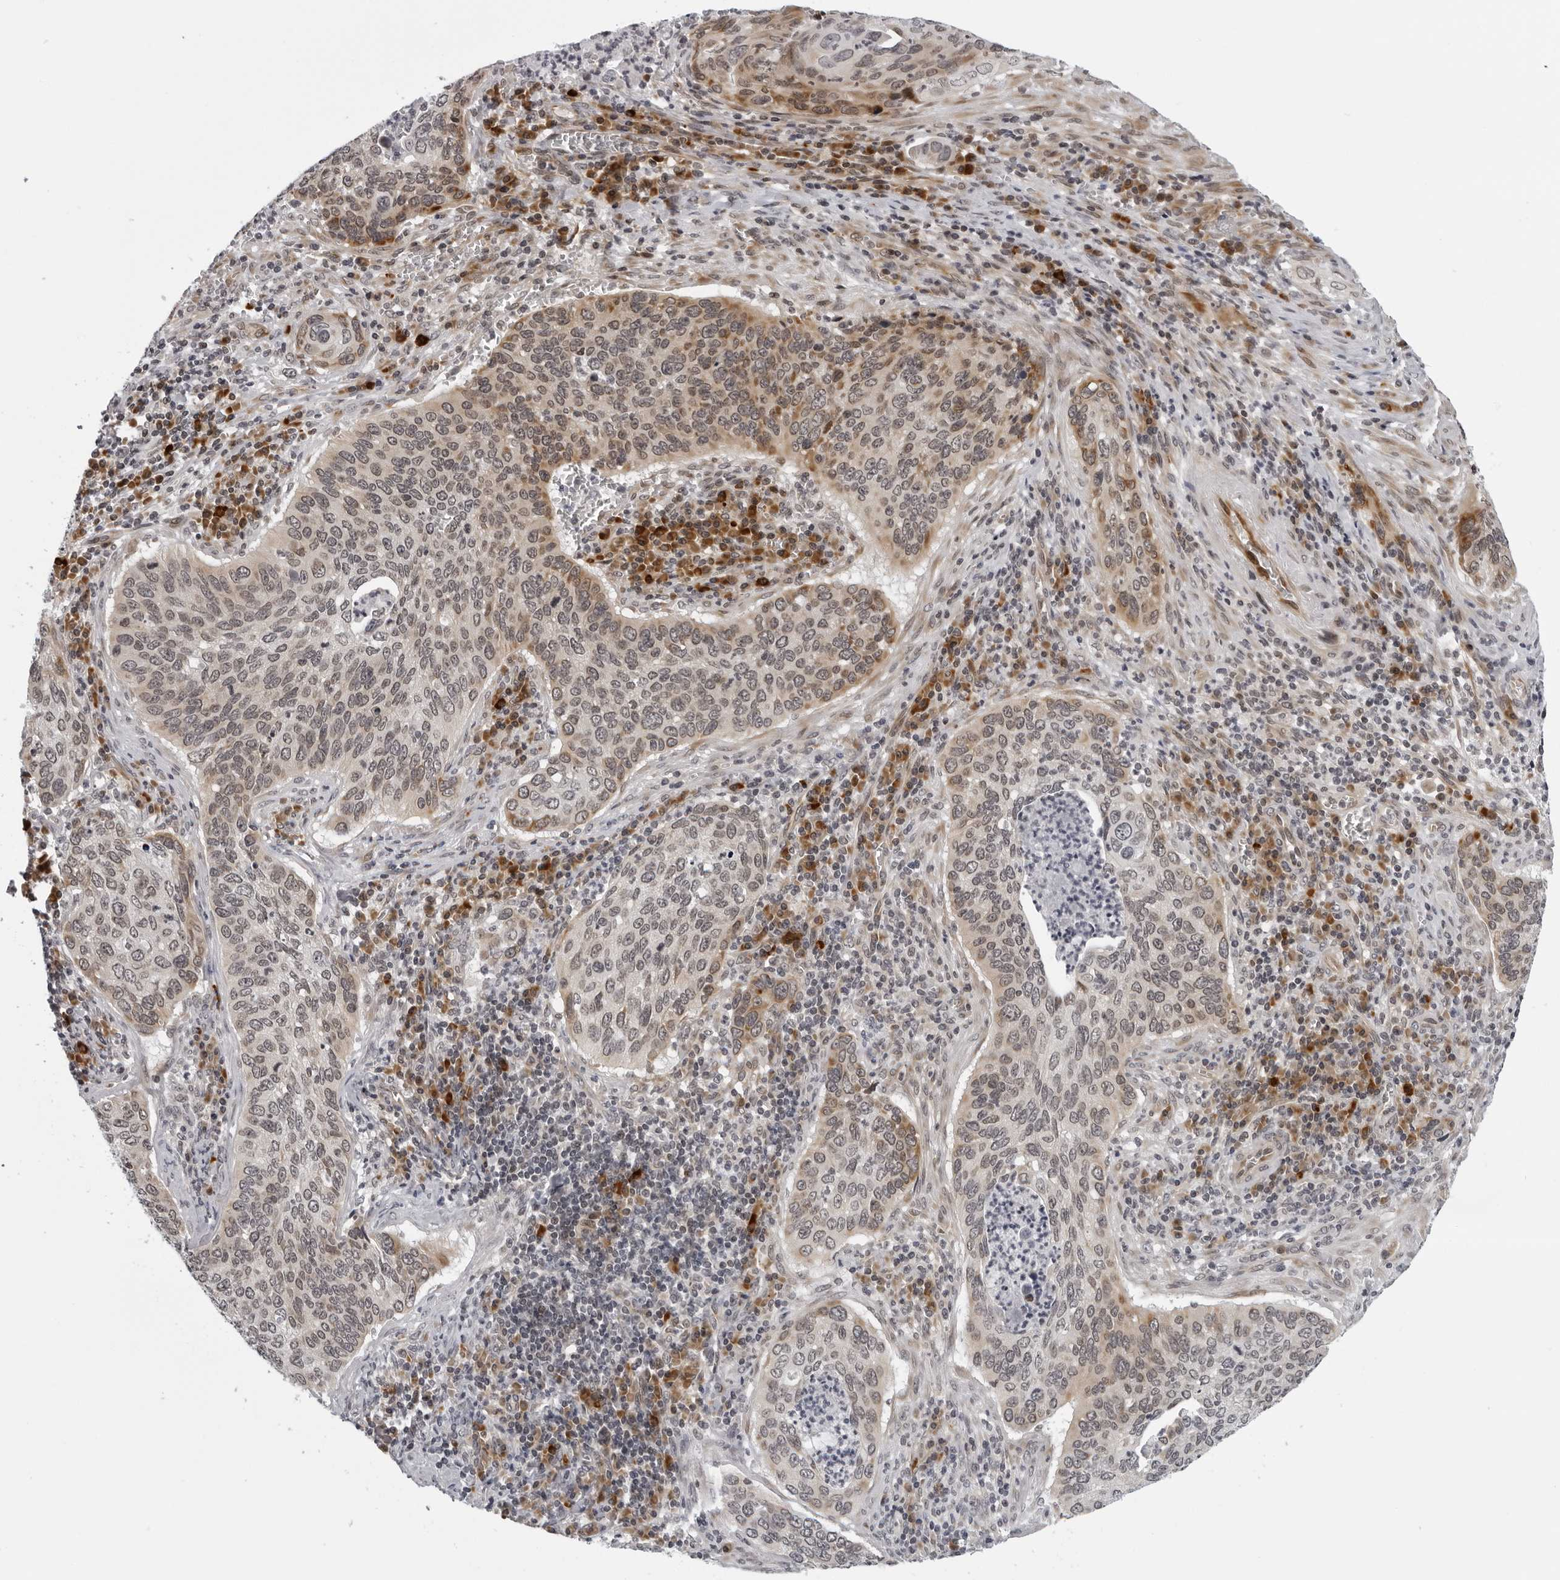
{"staining": {"intensity": "moderate", "quantity": "<25%", "location": "cytoplasmic/membranous"}, "tissue": "cervical cancer", "cell_type": "Tumor cells", "image_type": "cancer", "snomed": [{"axis": "morphology", "description": "Squamous cell carcinoma, NOS"}, {"axis": "topography", "description": "Cervix"}], "caption": "This is an image of immunohistochemistry (IHC) staining of squamous cell carcinoma (cervical), which shows moderate positivity in the cytoplasmic/membranous of tumor cells.", "gene": "GCSAML", "patient": {"sex": "female", "age": 53}}